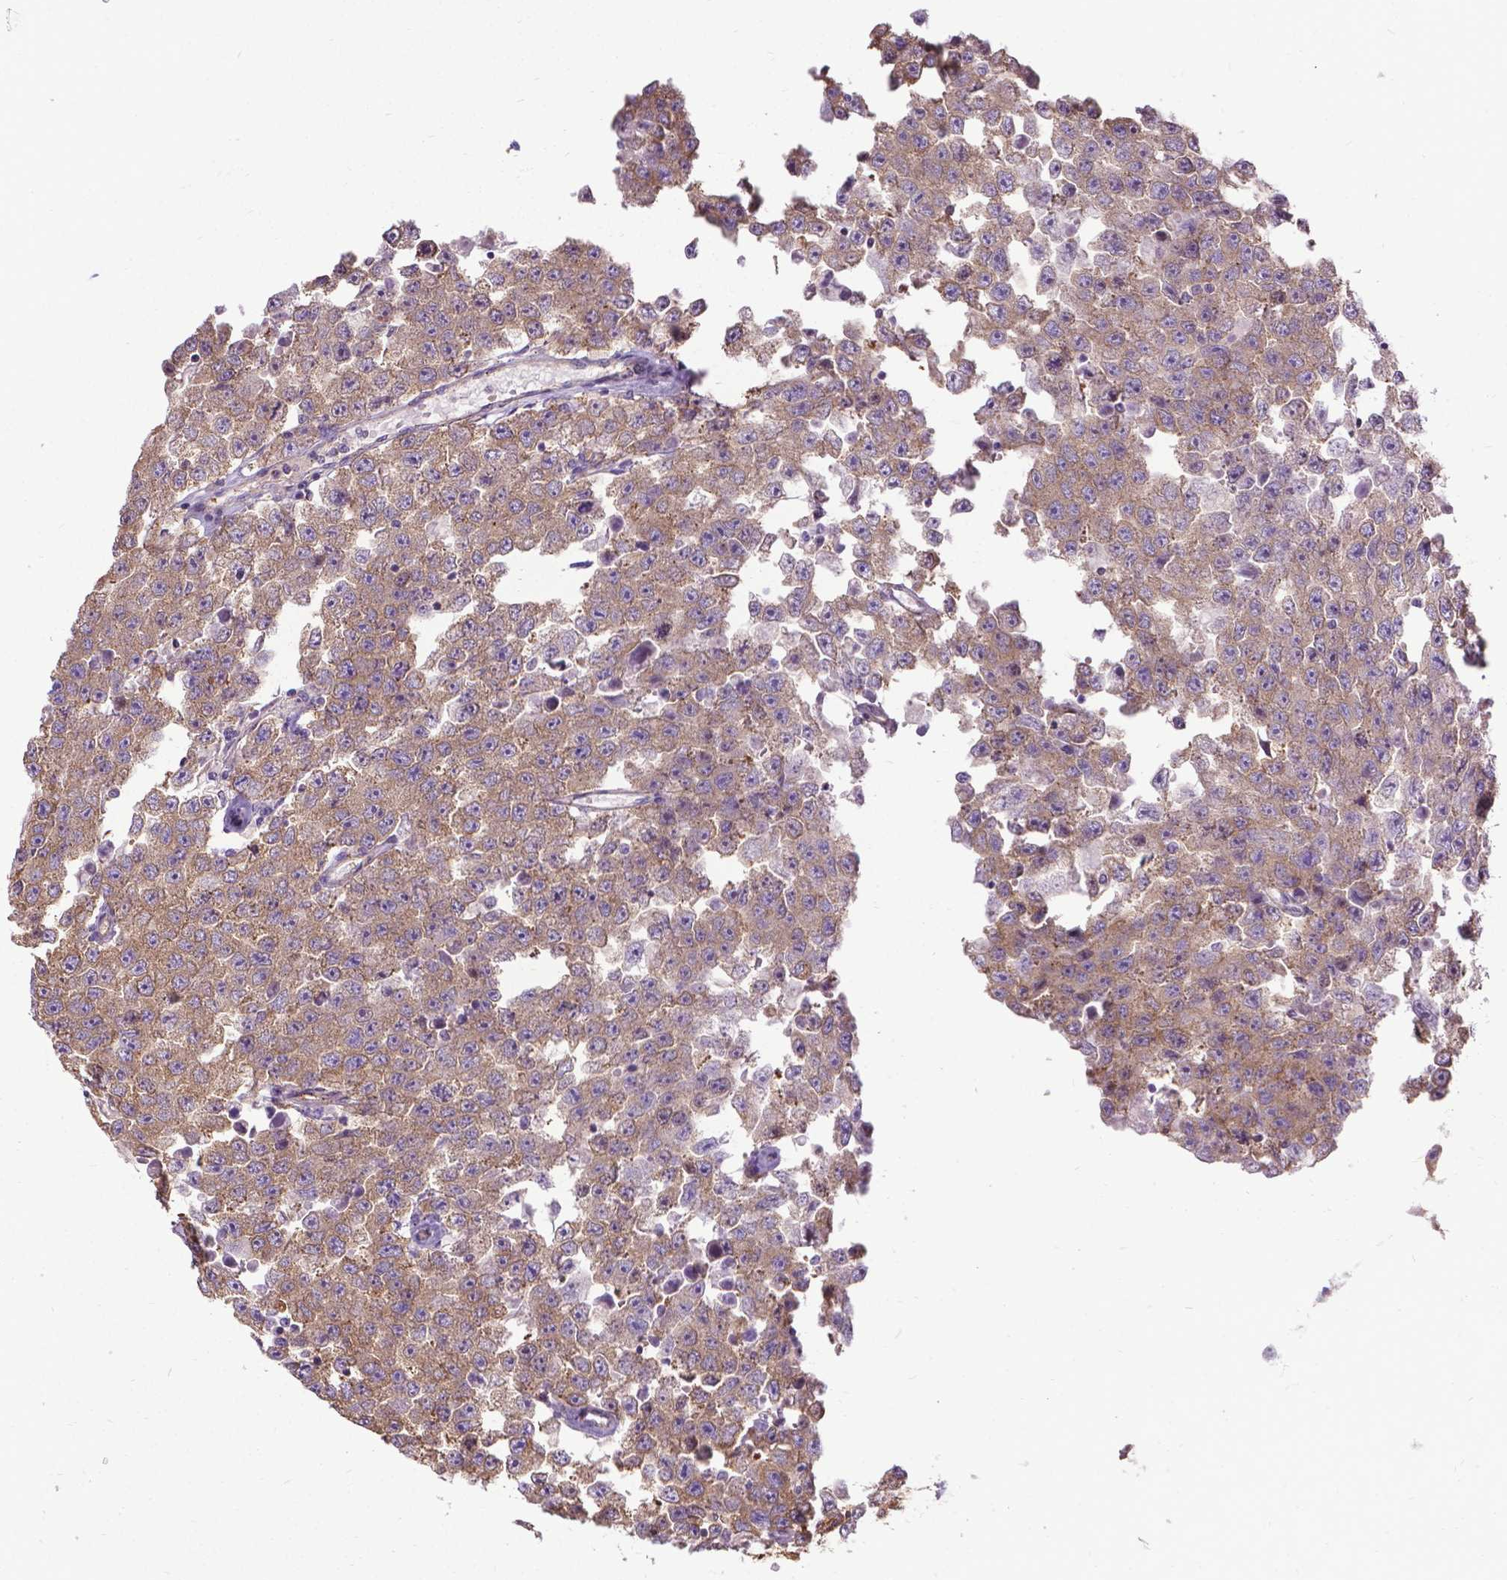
{"staining": {"intensity": "moderate", "quantity": ">75%", "location": "cytoplasmic/membranous"}, "tissue": "testis cancer", "cell_type": "Tumor cells", "image_type": "cancer", "snomed": [{"axis": "morphology", "description": "Seminoma, NOS"}, {"axis": "topography", "description": "Testis"}], "caption": "Human testis seminoma stained with a protein marker shows moderate staining in tumor cells.", "gene": "CFAP299", "patient": {"sex": "male", "age": 52}}